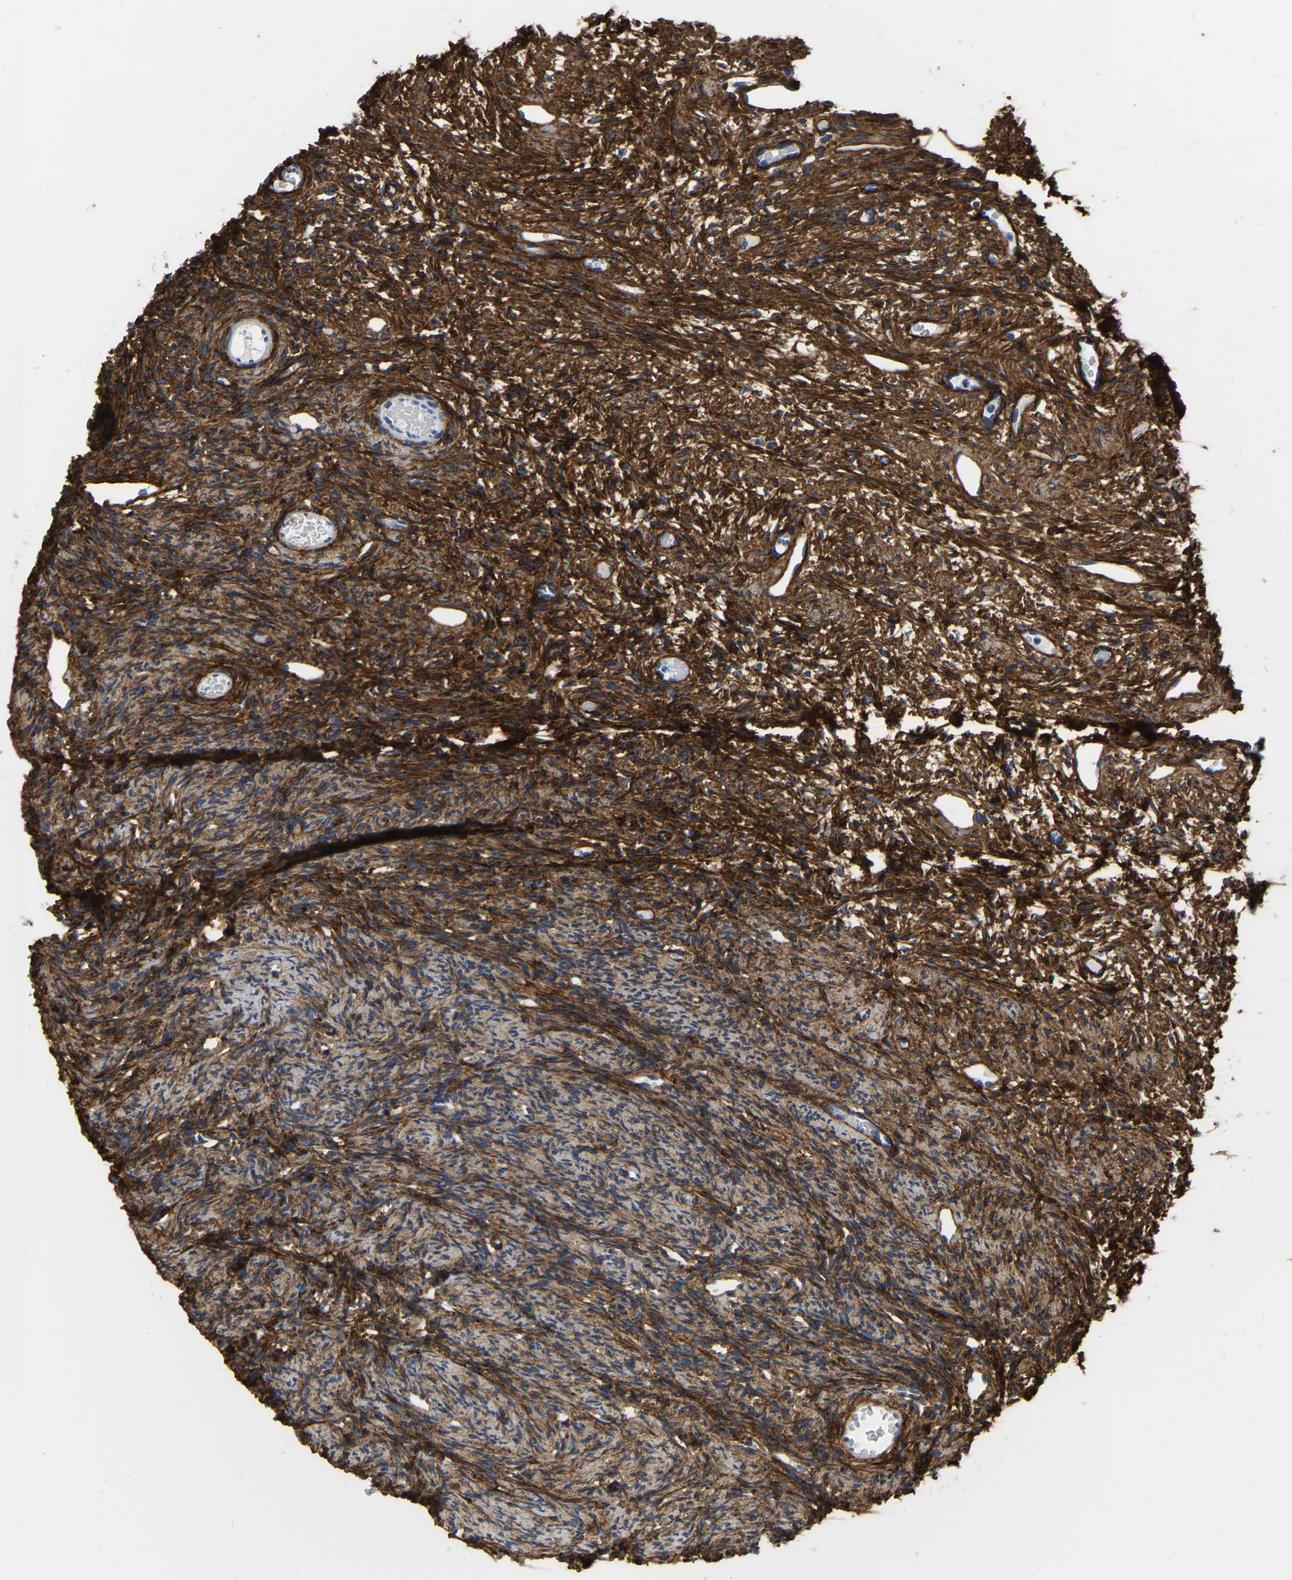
{"staining": {"intensity": "moderate", "quantity": ">75%", "location": "cytoplasmic/membranous"}, "tissue": "ovary", "cell_type": "Ovarian stroma cells", "image_type": "normal", "snomed": [{"axis": "morphology", "description": "Normal tissue, NOS"}, {"axis": "topography", "description": "Ovary"}], "caption": "Immunohistochemistry (IHC) of normal human ovary exhibits medium levels of moderate cytoplasmic/membranous positivity in about >75% of ovarian stroma cells.", "gene": "COL6A1", "patient": {"sex": "female", "age": 33}}